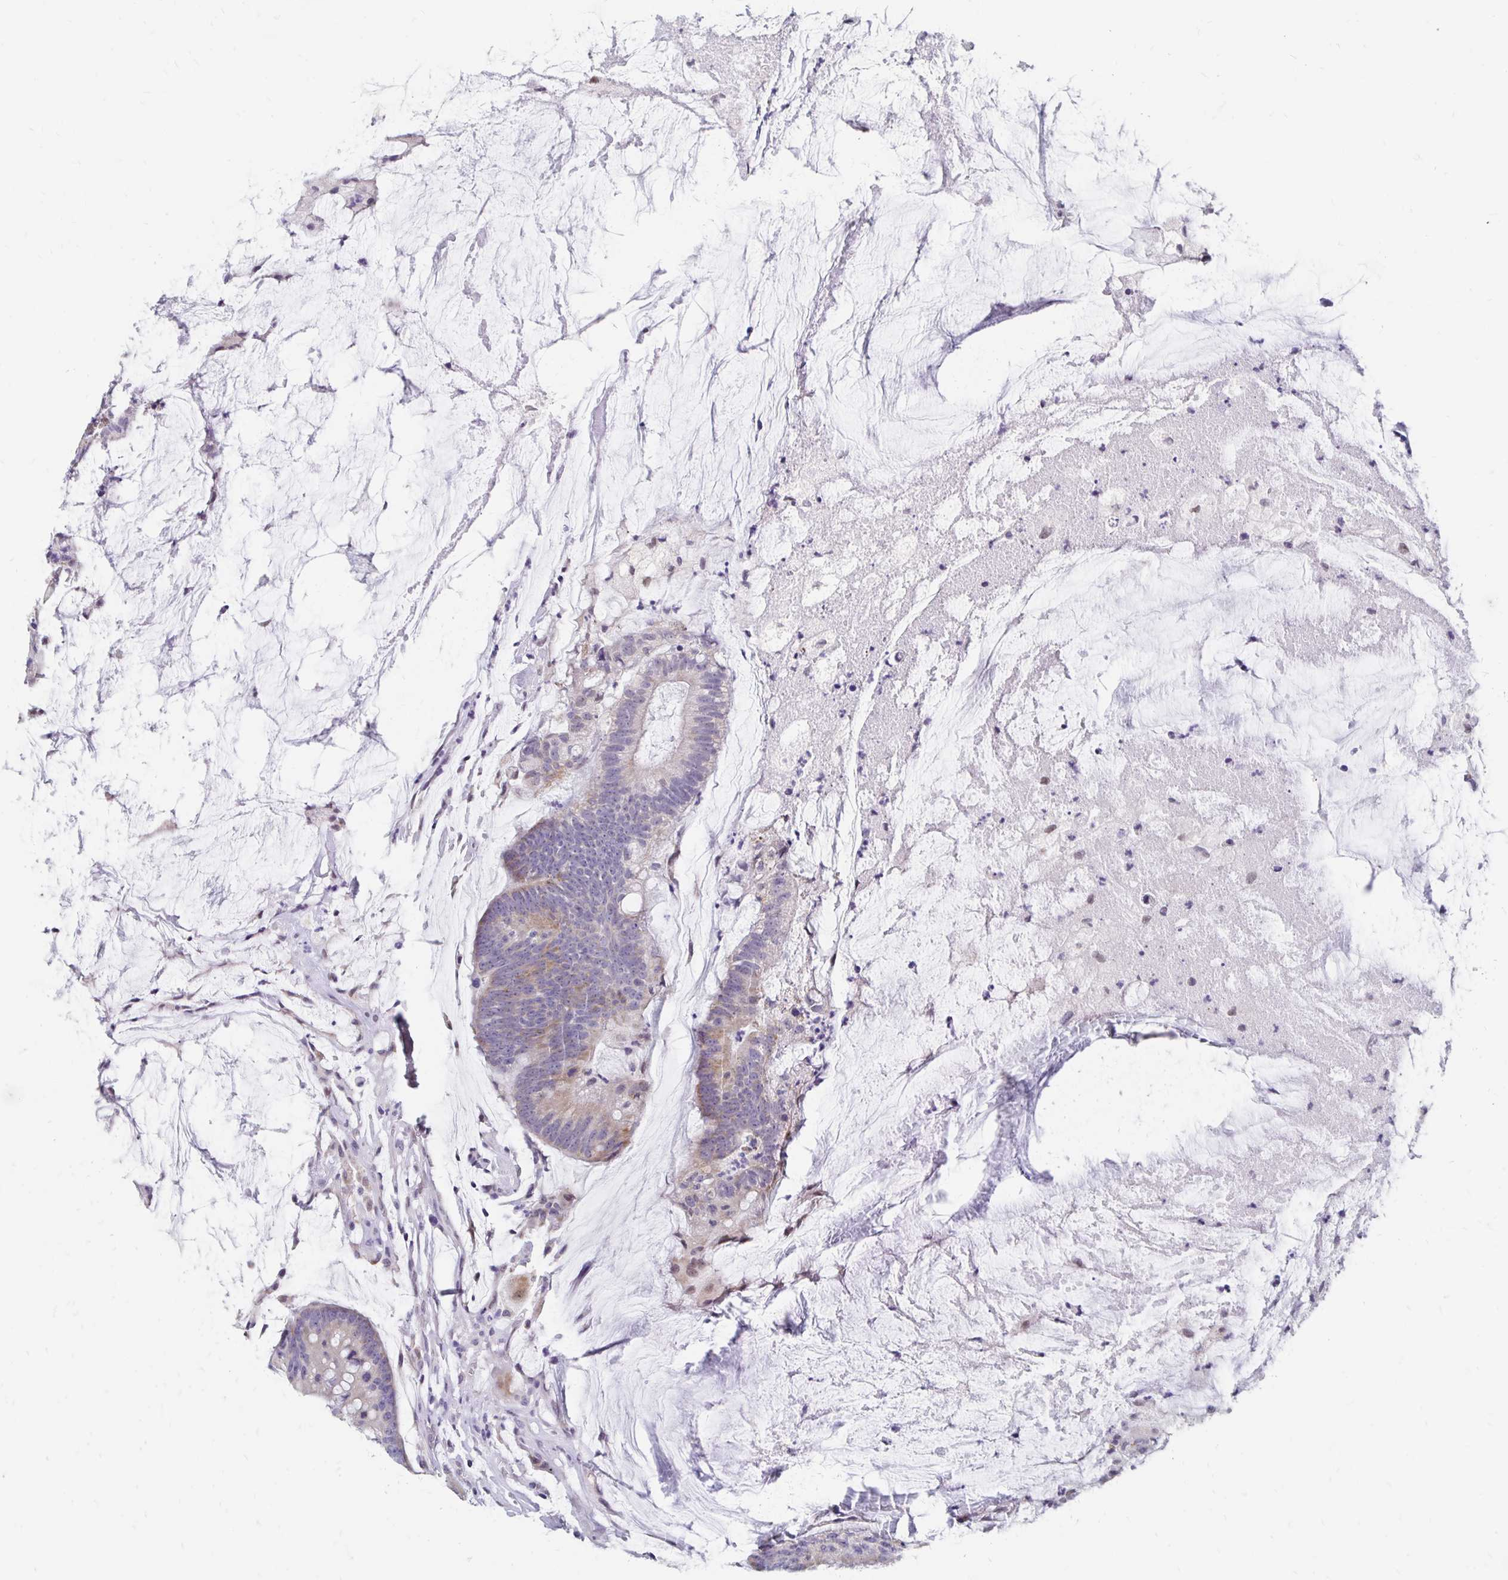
{"staining": {"intensity": "weak", "quantity": "25%-75%", "location": "cytoplasmic/membranous"}, "tissue": "colorectal cancer", "cell_type": "Tumor cells", "image_type": "cancer", "snomed": [{"axis": "morphology", "description": "Adenocarcinoma, NOS"}, {"axis": "topography", "description": "Colon"}], "caption": "Tumor cells reveal low levels of weak cytoplasmic/membranous staining in approximately 25%-75% of cells in adenocarcinoma (colorectal). Nuclei are stained in blue.", "gene": "ATOSB", "patient": {"sex": "male", "age": 62}}